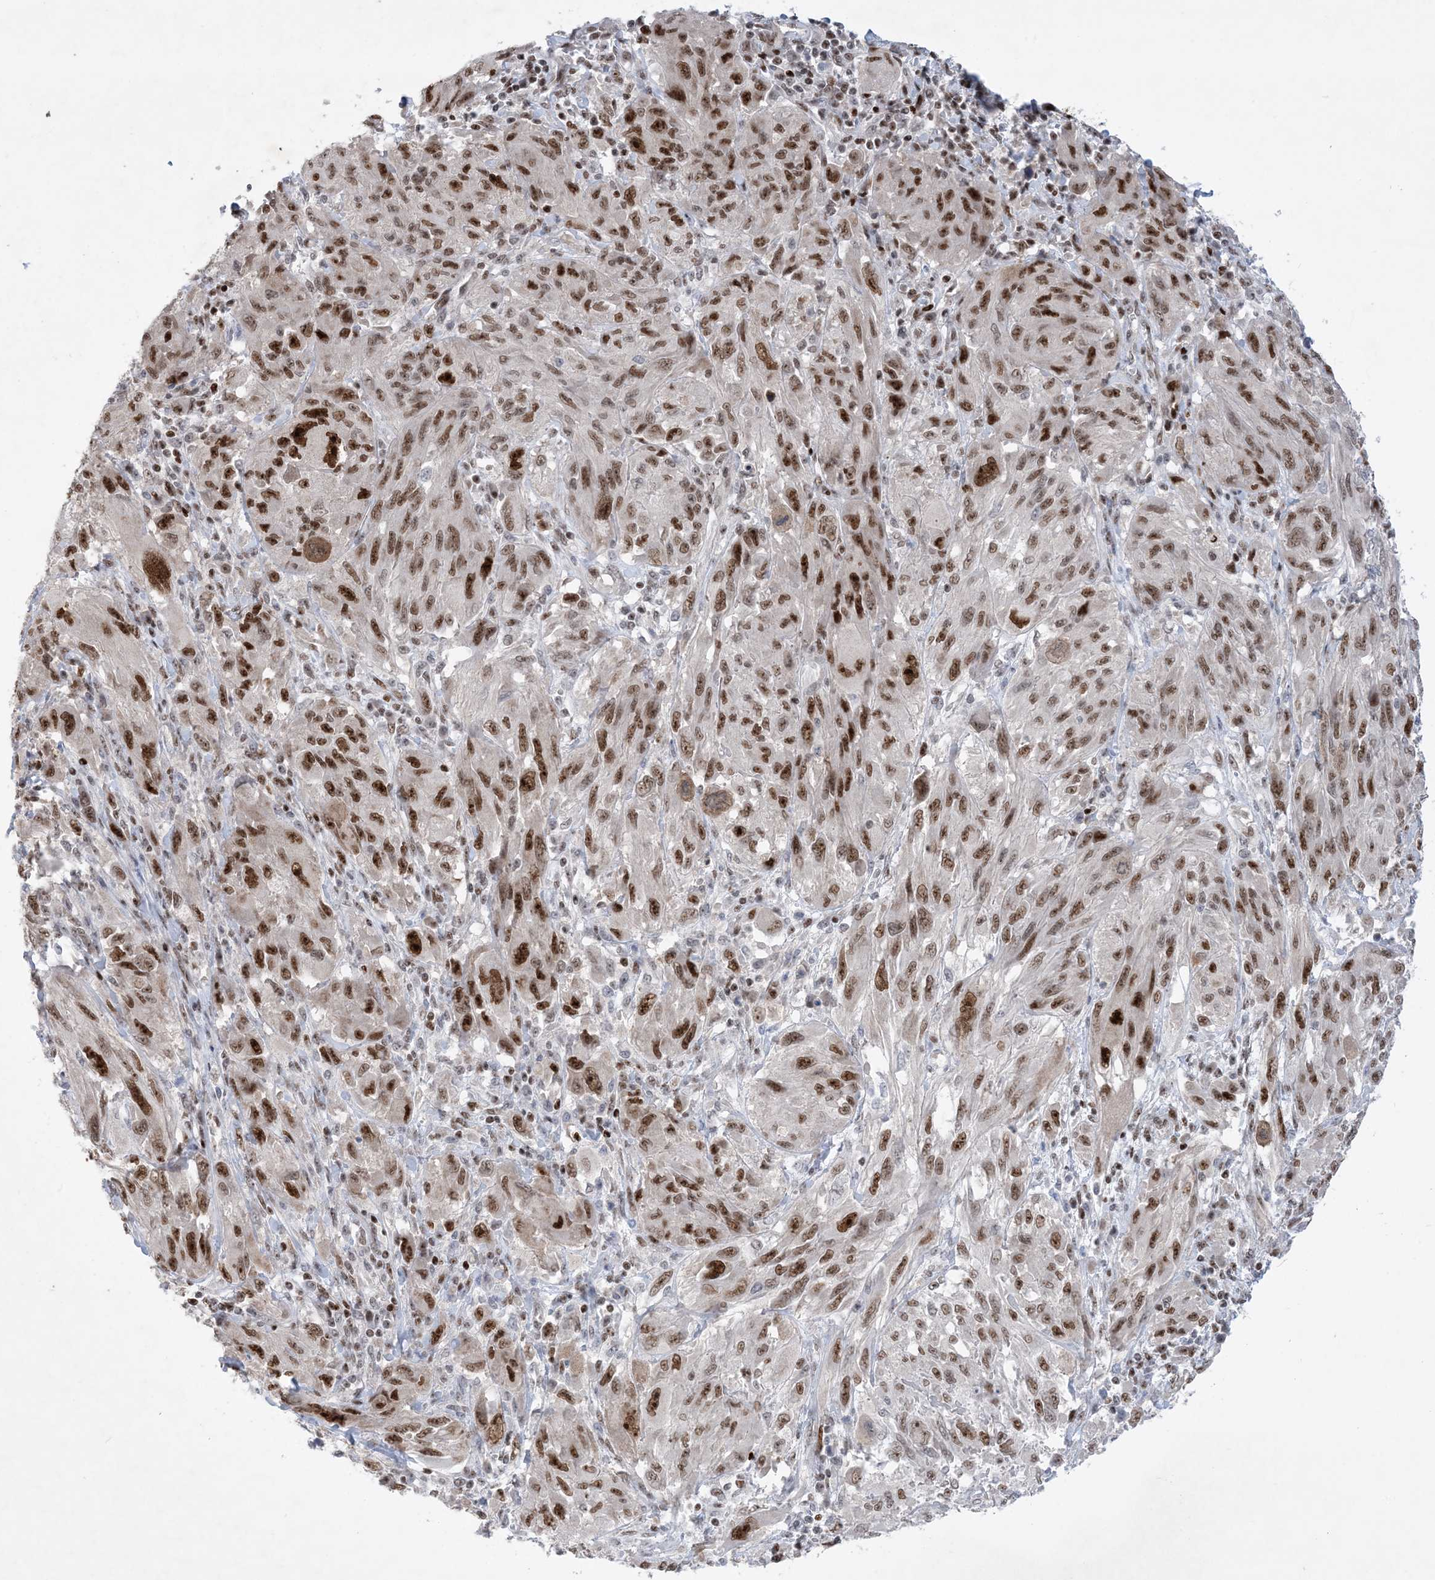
{"staining": {"intensity": "moderate", "quantity": ">75%", "location": "nuclear"}, "tissue": "melanoma", "cell_type": "Tumor cells", "image_type": "cancer", "snomed": [{"axis": "morphology", "description": "Malignant melanoma, NOS"}, {"axis": "topography", "description": "Skin"}], "caption": "Immunohistochemical staining of malignant melanoma demonstrates moderate nuclear protein expression in approximately >75% of tumor cells.", "gene": "TSPYL1", "patient": {"sex": "female", "age": 91}}